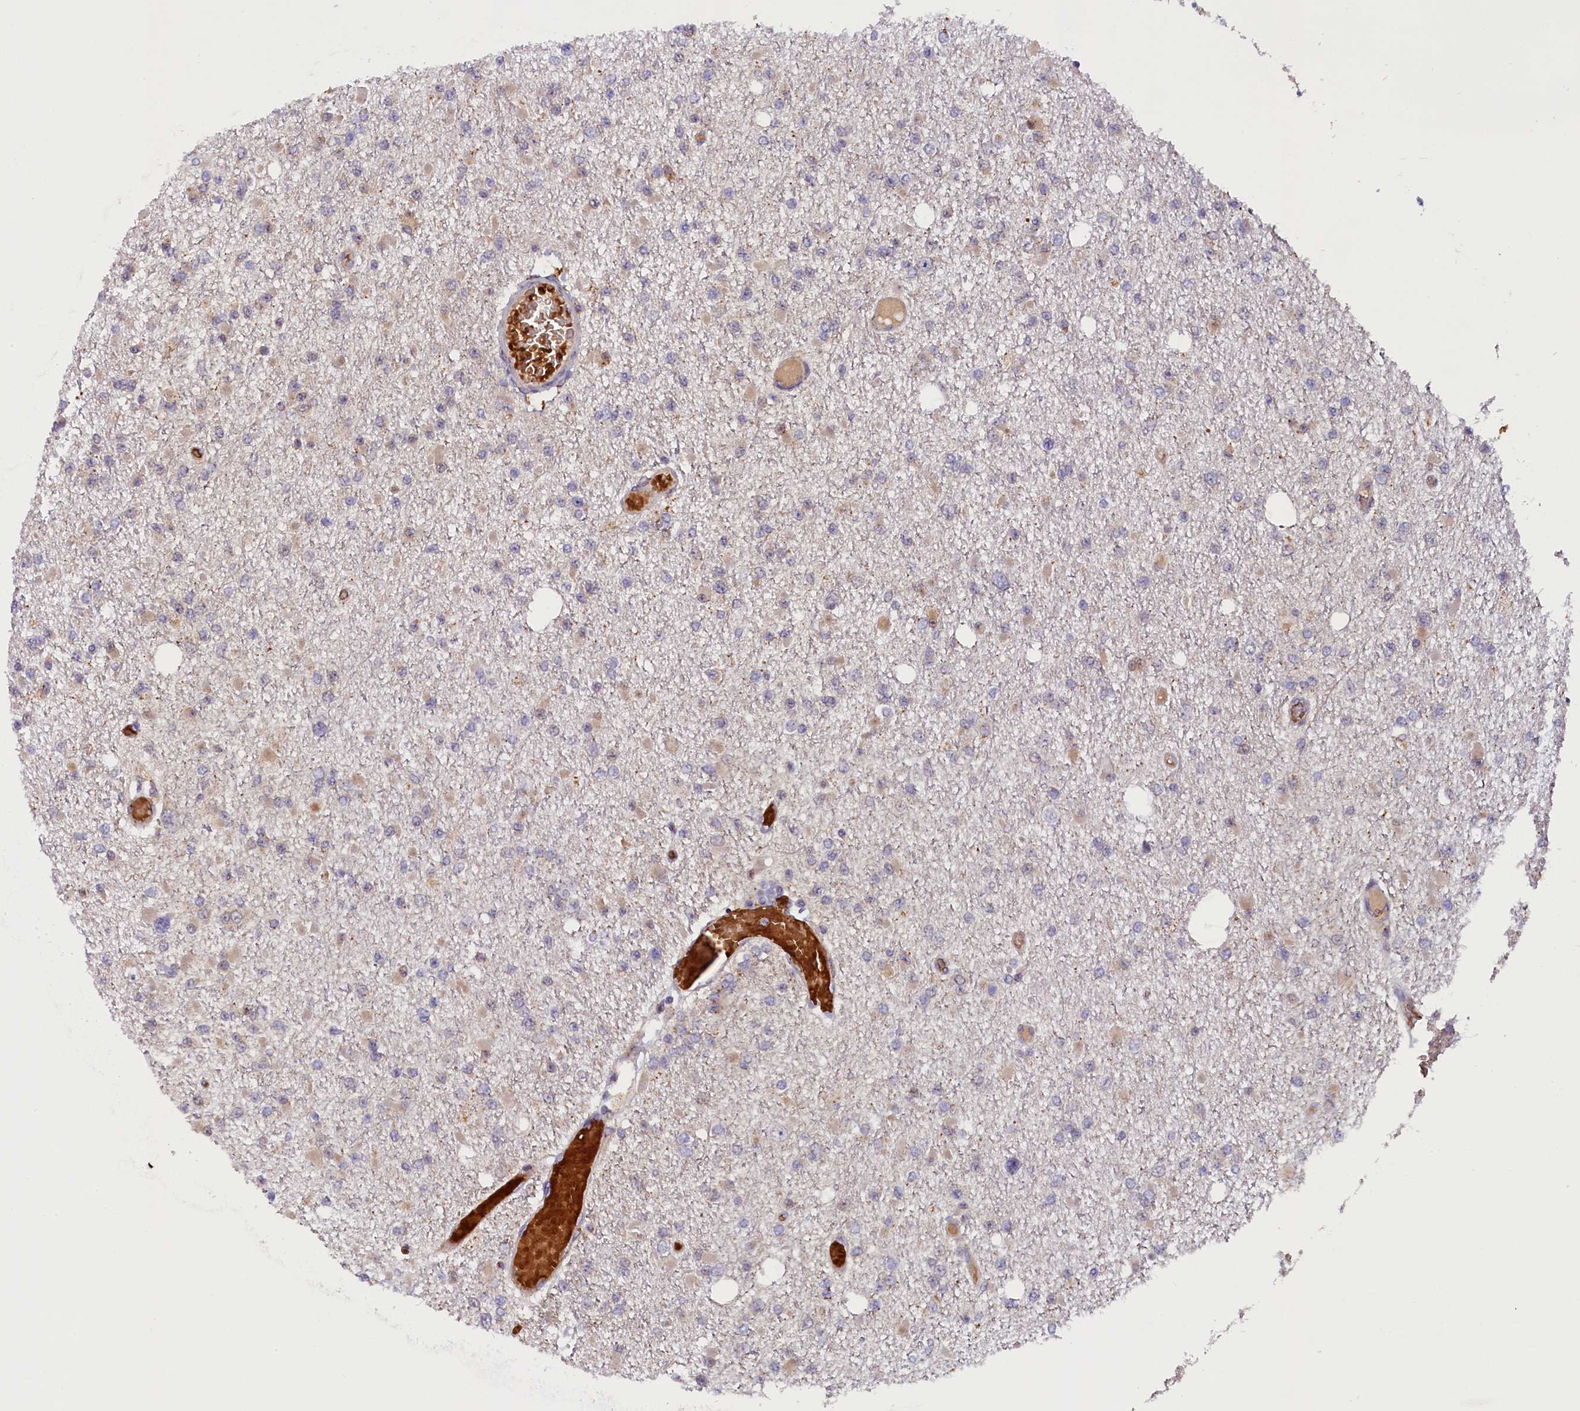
{"staining": {"intensity": "negative", "quantity": "none", "location": "none"}, "tissue": "glioma", "cell_type": "Tumor cells", "image_type": "cancer", "snomed": [{"axis": "morphology", "description": "Glioma, malignant, Low grade"}, {"axis": "topography", "description": "Brain"}], "caption": "Immunohistochemistry (IHC) photomicrograph of neoplastic tissue: human low-grade glioma (malignant) stained with DAB (3,3'-diaminobenzidine) reveals no significant protein positivity in tumor cells. (DAB immunohistochemistry (IHC), high magnification).", "gene": "CCDC9B", "patient": {"sex": "female", "age": 22}}